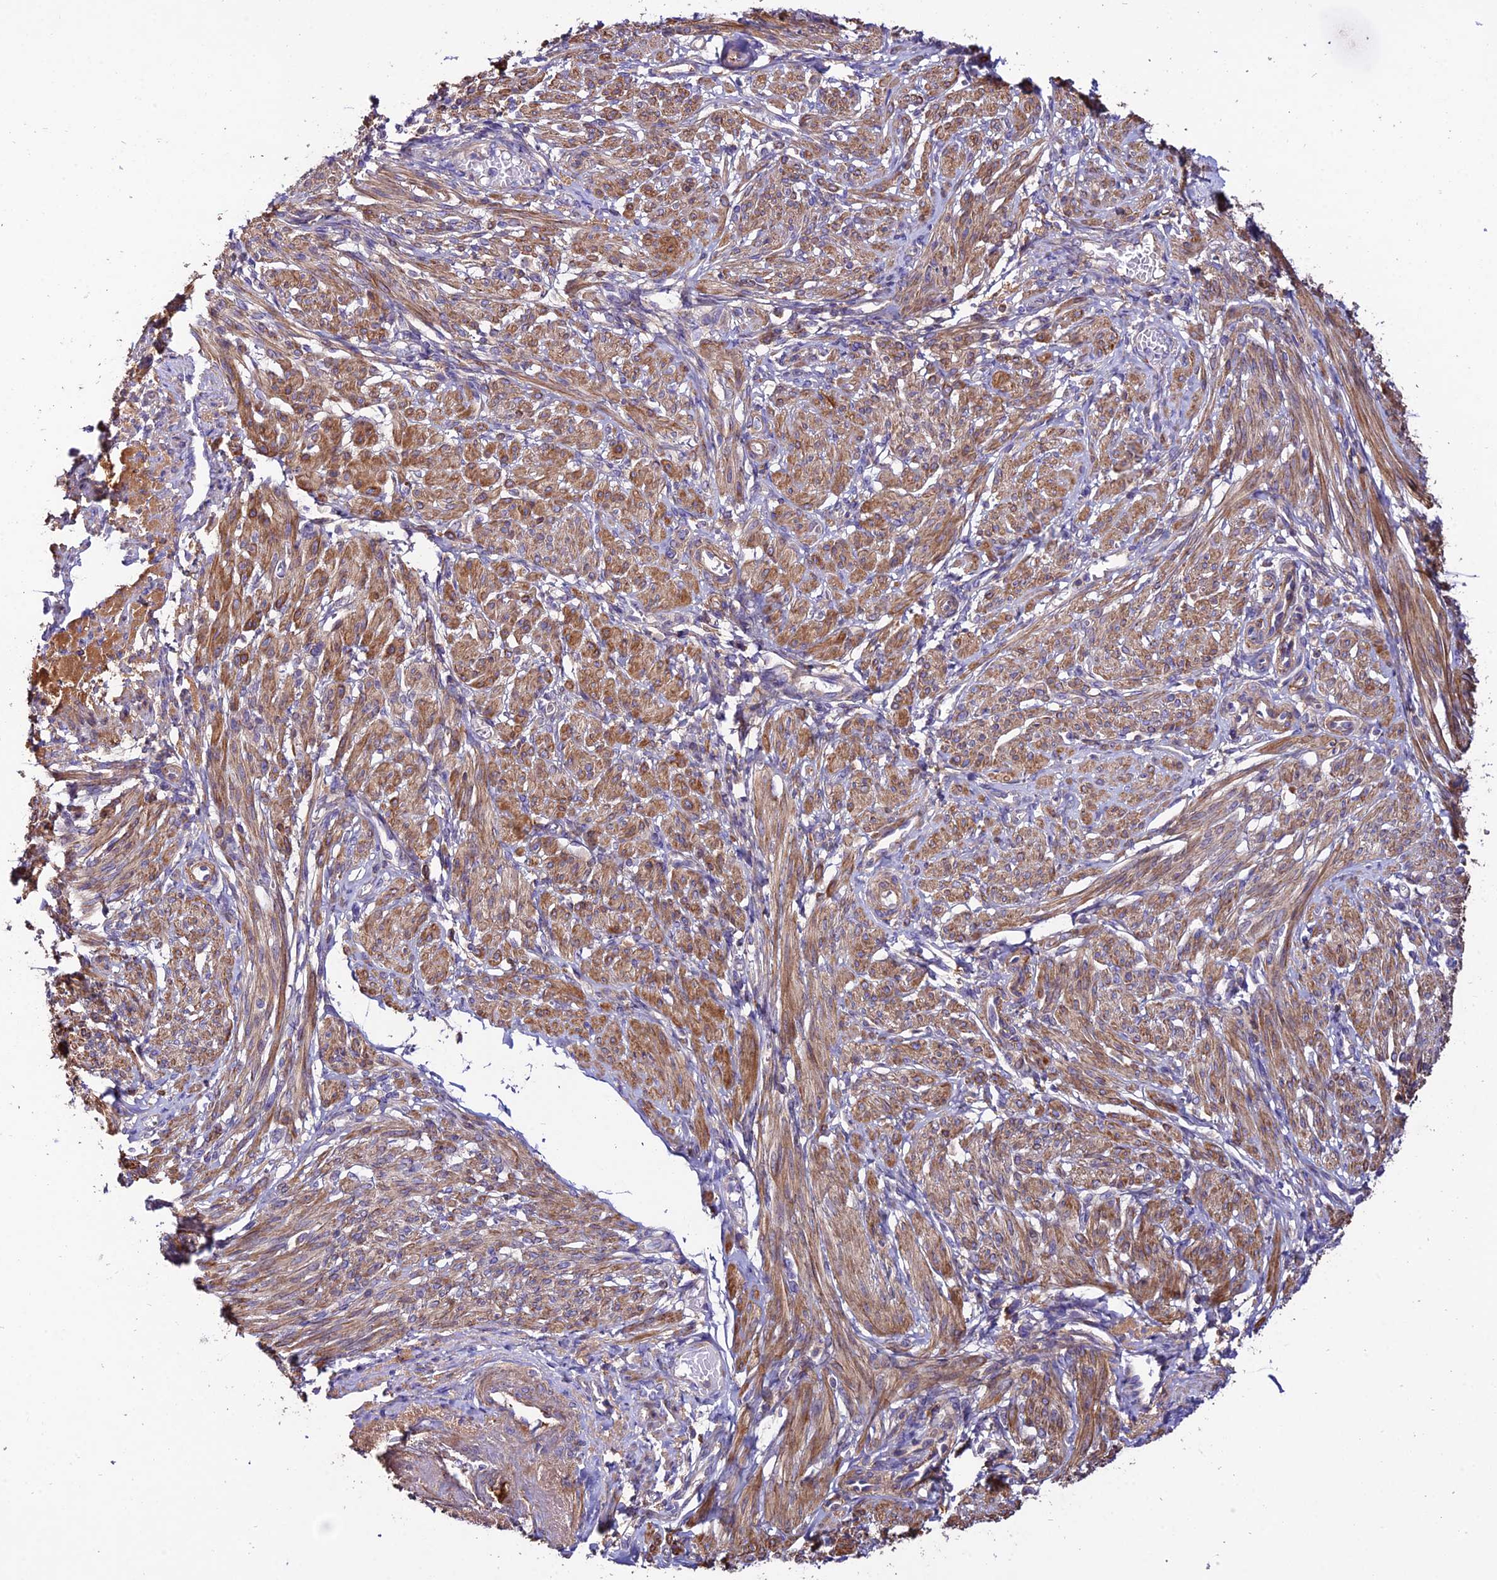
{"staining": {"intensity": "moderate", "quantity": ">75%", "location": "cytoplasmic/membranous"}, "tissue": "smooth muscle", "cell_type": "Smooth muscle cells", "image_type": "normal", "snomed": [{"axis": "morphology", "description": "Normal tissue, NOS"}, {"axis": "topography", "description": "Smooth muscle"}], "caption": "Normal smooth muscle was stained to show a protein in brown. There is medium levels of moderate cytoplasmic/membranous expression in about >75% of smooth muscle cells.", "gene": "PYM1", "patient": {"sex": "female", "age": 39}}